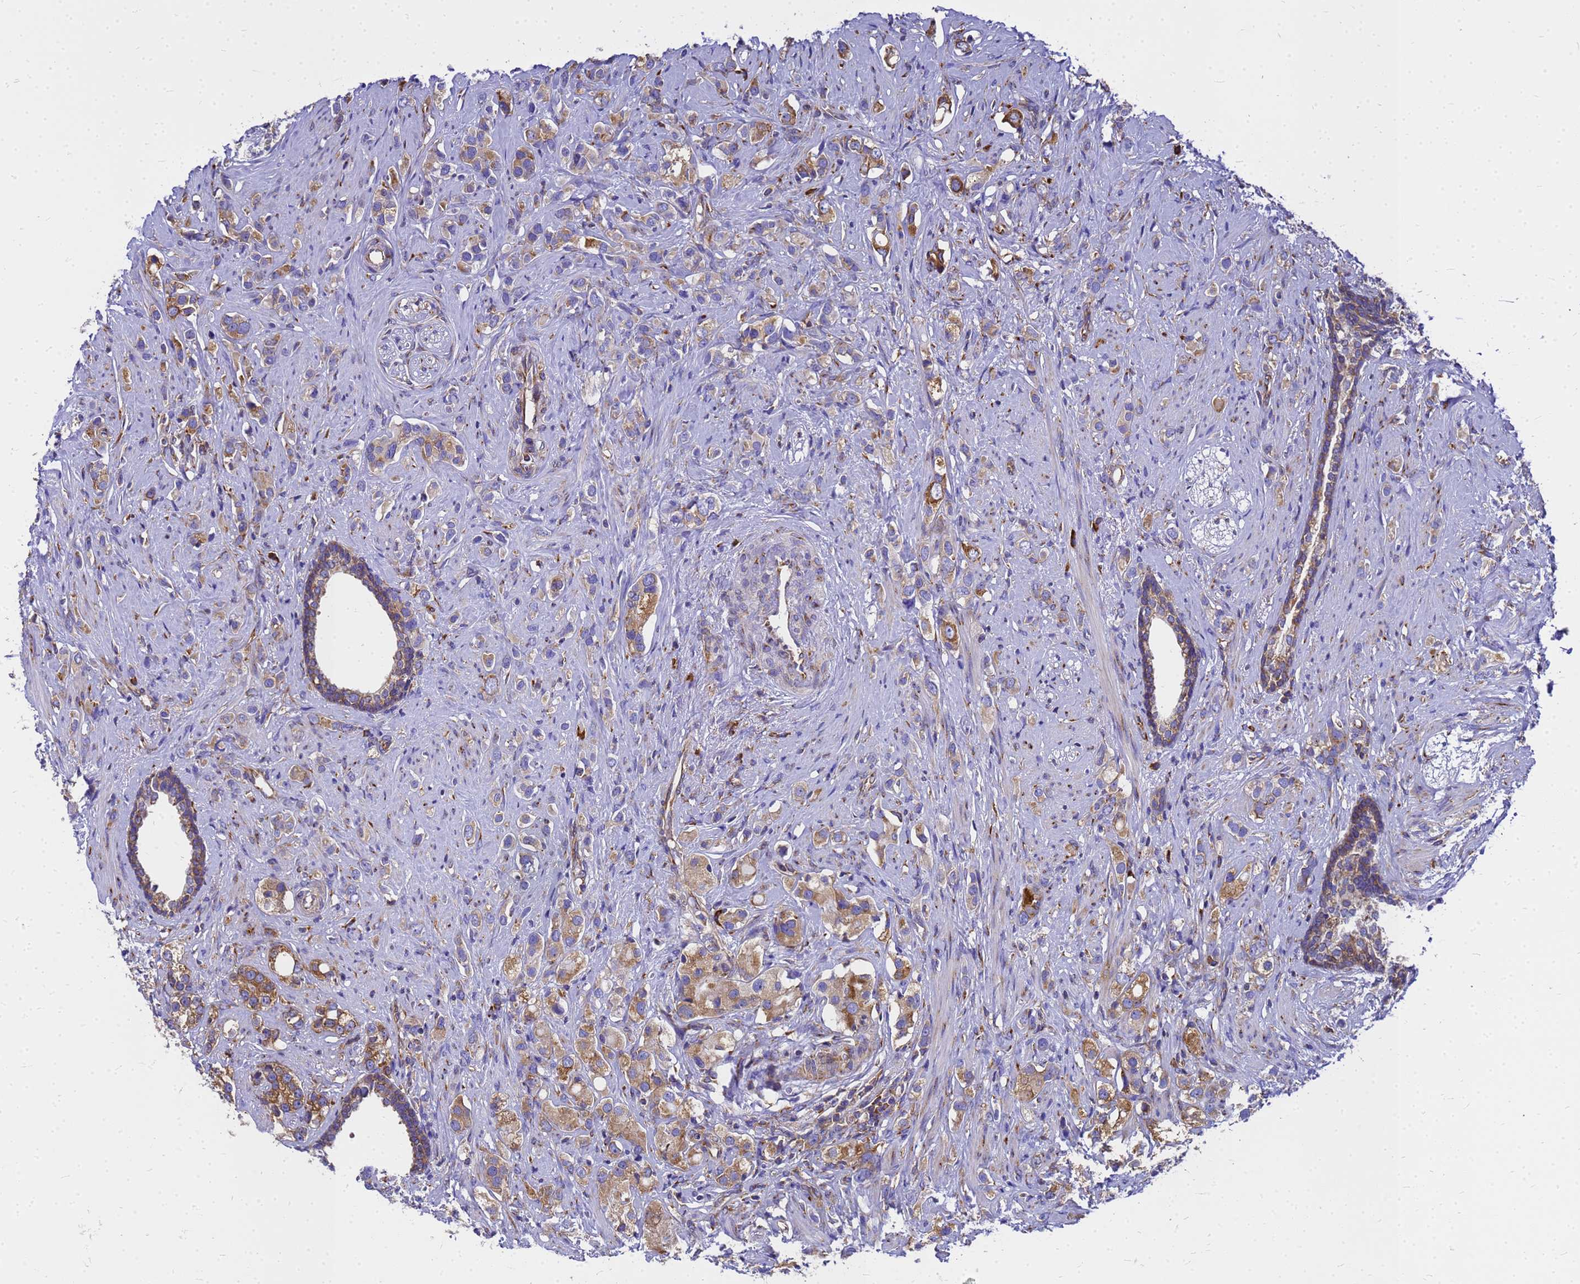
{"staining": {"intensity": "moderate", "quantity": ">75%", "location": "cytoplasmic/membranous"}, "tissue": "prostate cancer", "cell_type": "Tumor cells", "image_type": "cancer", "snomed": [{"axis": "morphology", "description": "Adenocarcinoma, High grade"}, {"axis": "topography", "description": "Prostate"}], "caption": "High-grade adenocarcinoma (prostate) stained with DAB immunohistochemistry (IHC) displays medium levels of moderate cytoplasmic/membranous staining in approximately >75% of tumor cells.", "gene": "EEF1D", "patient": {"sex": "male", "age": 63}}